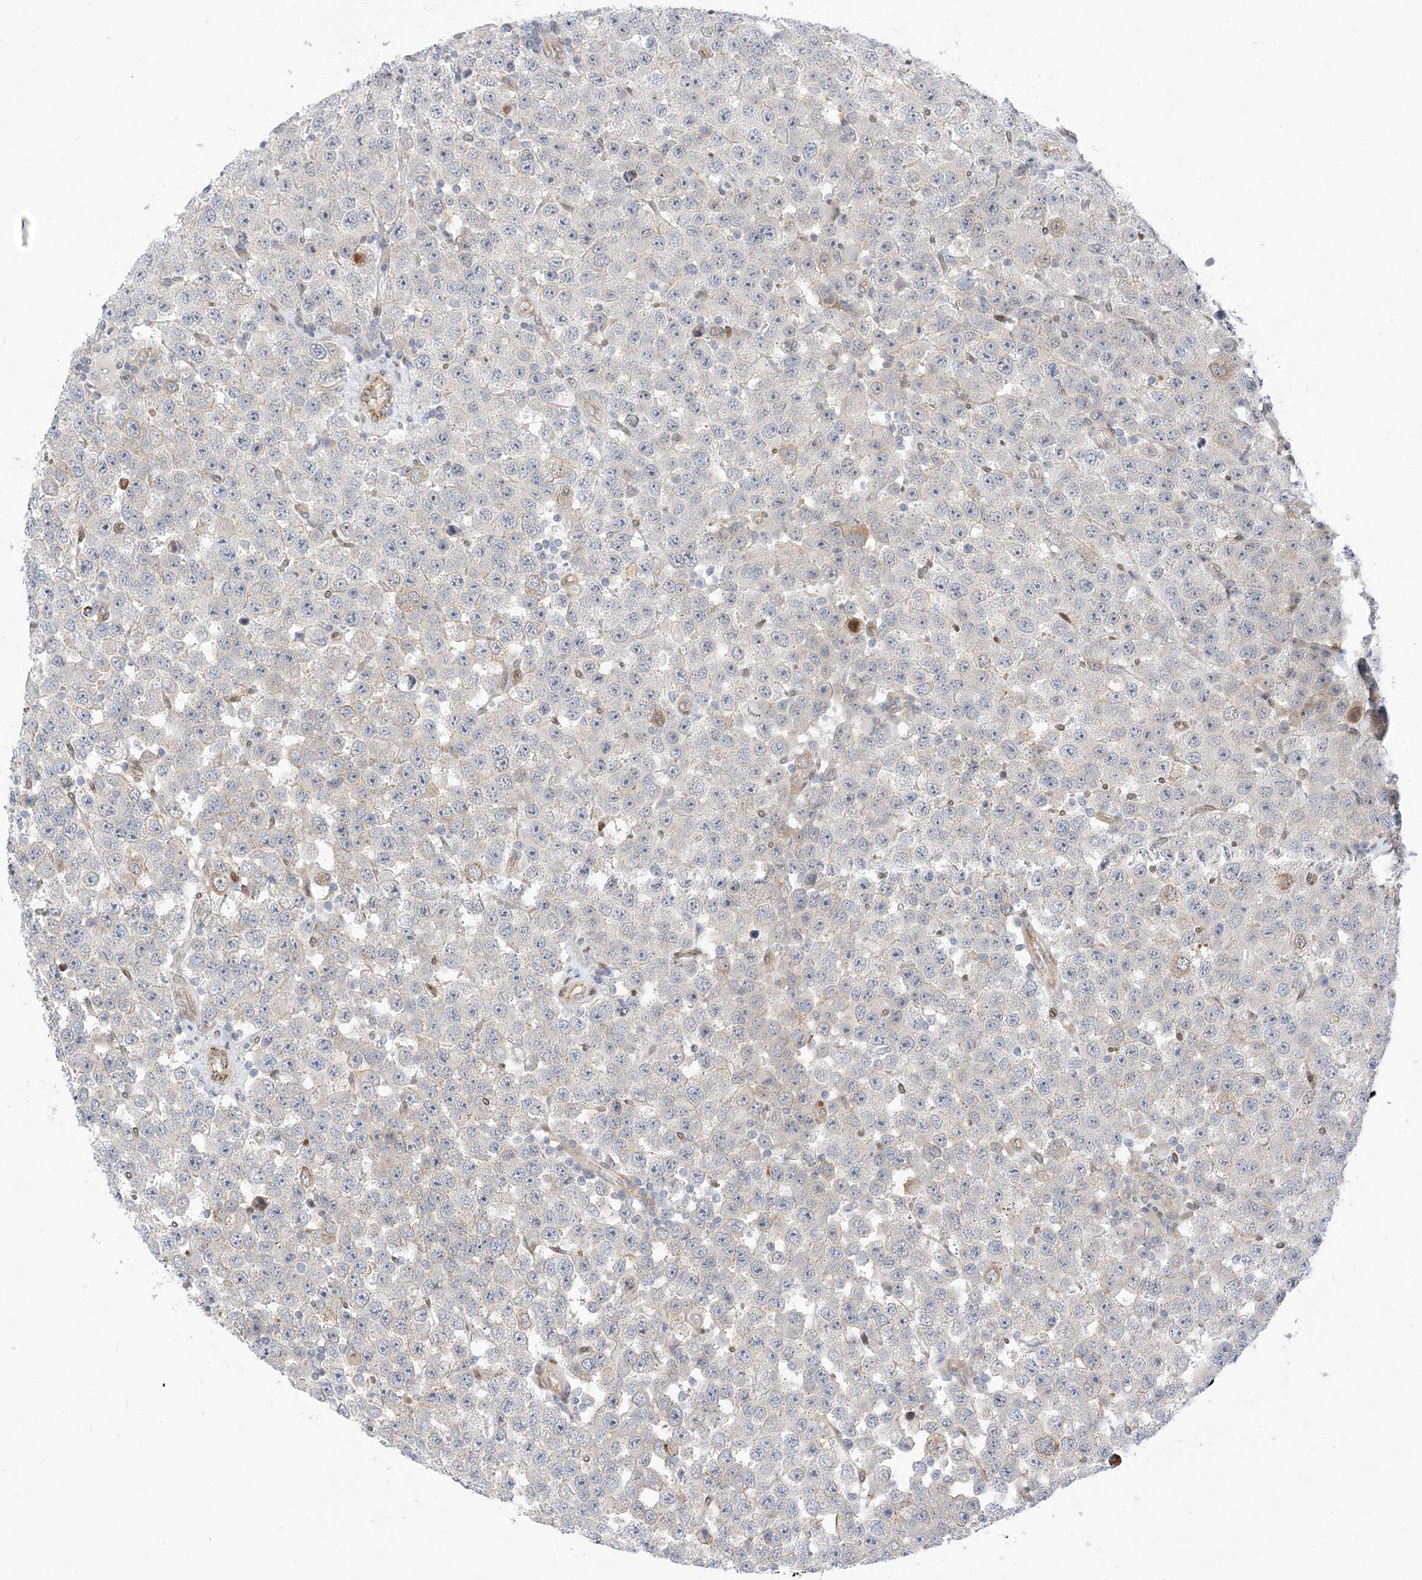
{"staining": {"intensity": "negative", "quantity": "none", "location": "none"}, "tissue": "testis cancer", "cell_type": "Tumor cells", "image_type": "cancer", "snomed": [{"axis": "morphology", "description": "Seminoma, NOS"}, {"axis": "topography", "description": "Testis"}], "caption": "Tumor cells show no significant staining in seminoma (testis).", "gene": "TYSND1", "patient": {"sex": "male", "age": 28}}